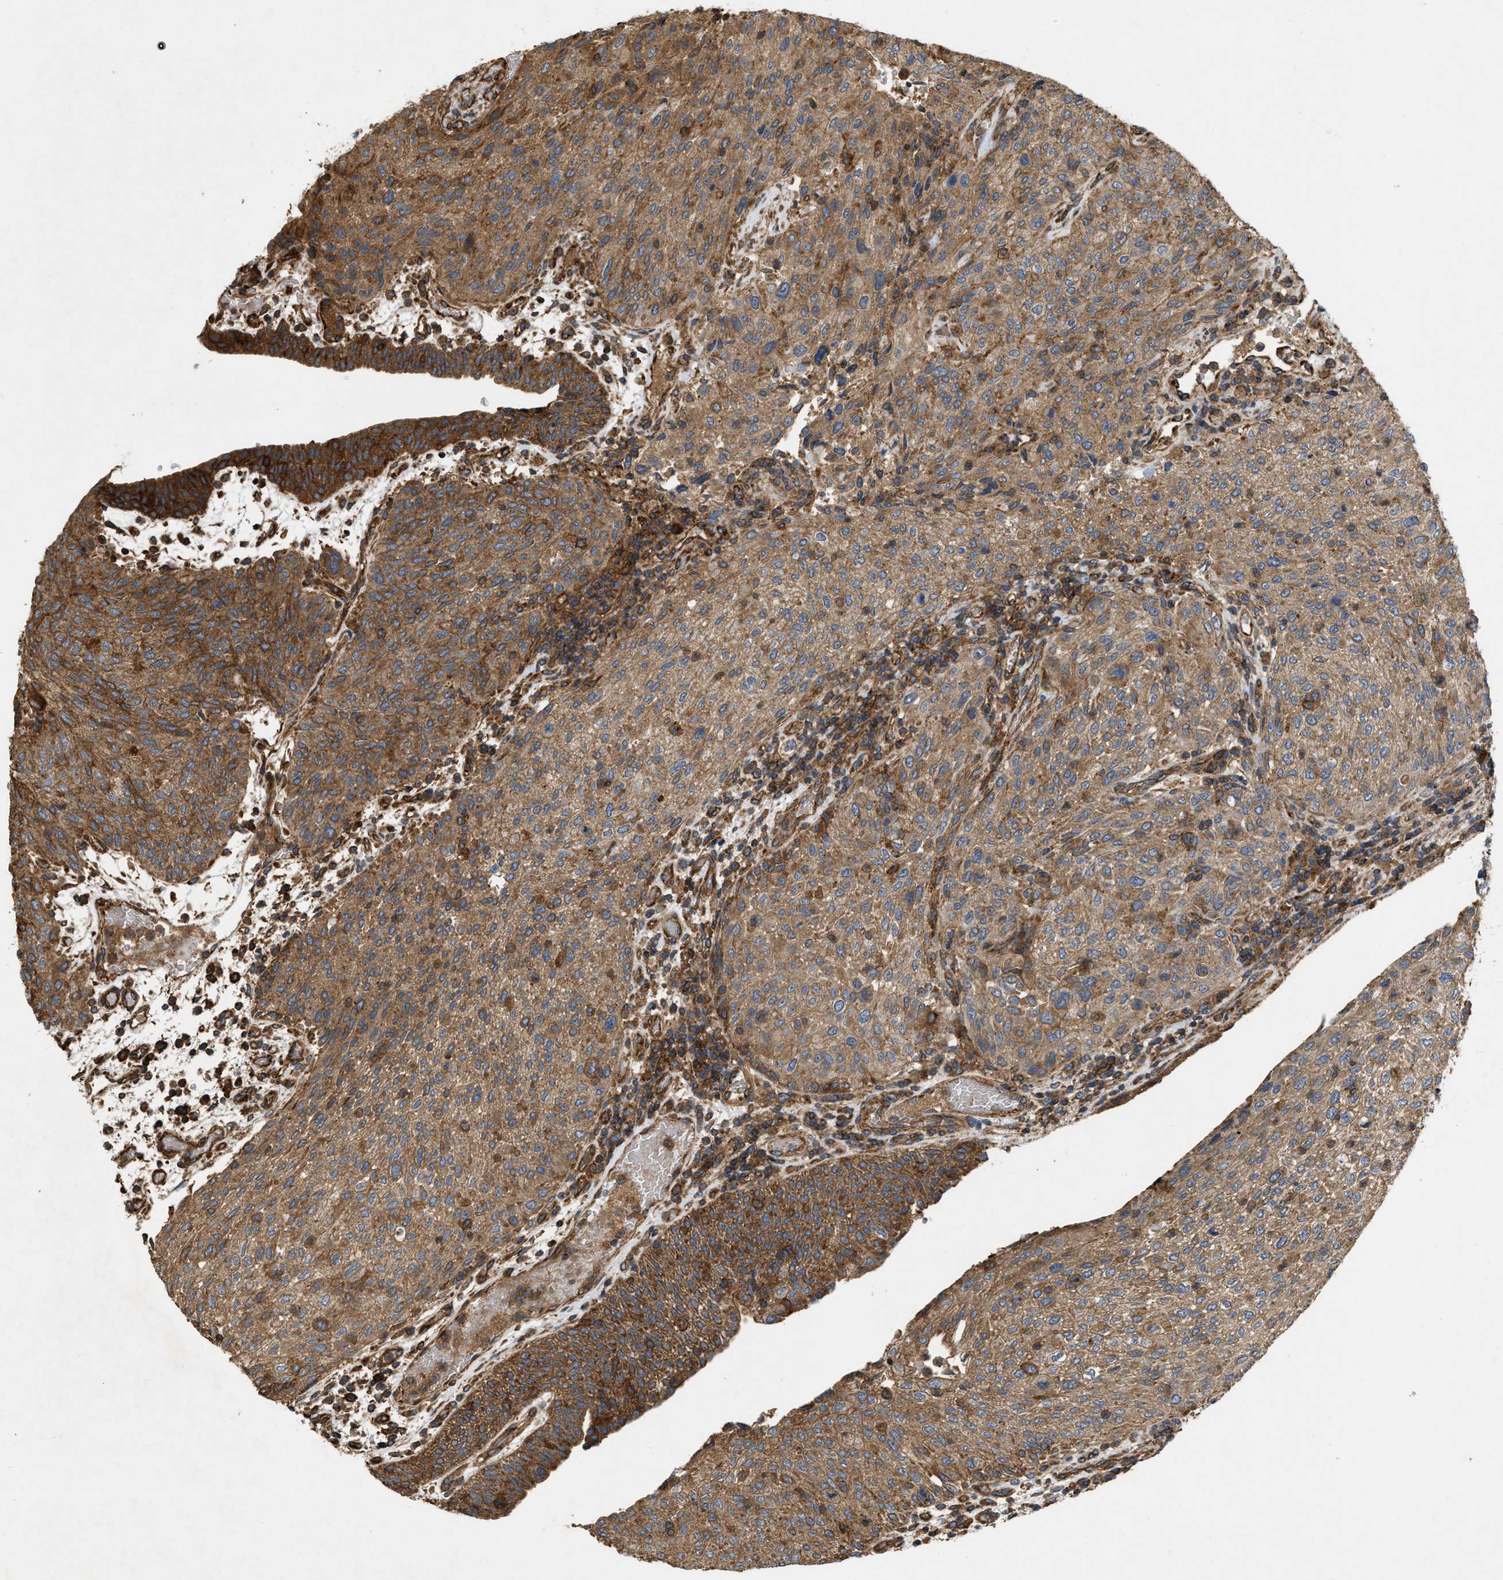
{"staining": {"intensity": "strong", "quantity": ">75%", "location": "cytoplasmic/membranous"}, "tissue": "urothelial cancer", "cell_type": "Tumor cells", "image_type": "cancer", "snomed": [{"axis": "morphology", "description": "Urothelial carcinoma, Low grade"}, {"axis": "morphology", "description": "Urothelial carcinoma, High grade"}, {"axis": "topography", "description": "Urinary bladder"}], "caption": "The photomicrograph displays a brown stain indicating the presence of a protein in the cytoplasmic/membranous of tumor cells in urothelial carcinoma (low-grade).", "gene": "GNB4", "patient": {"sex": "male", "age": 35}}